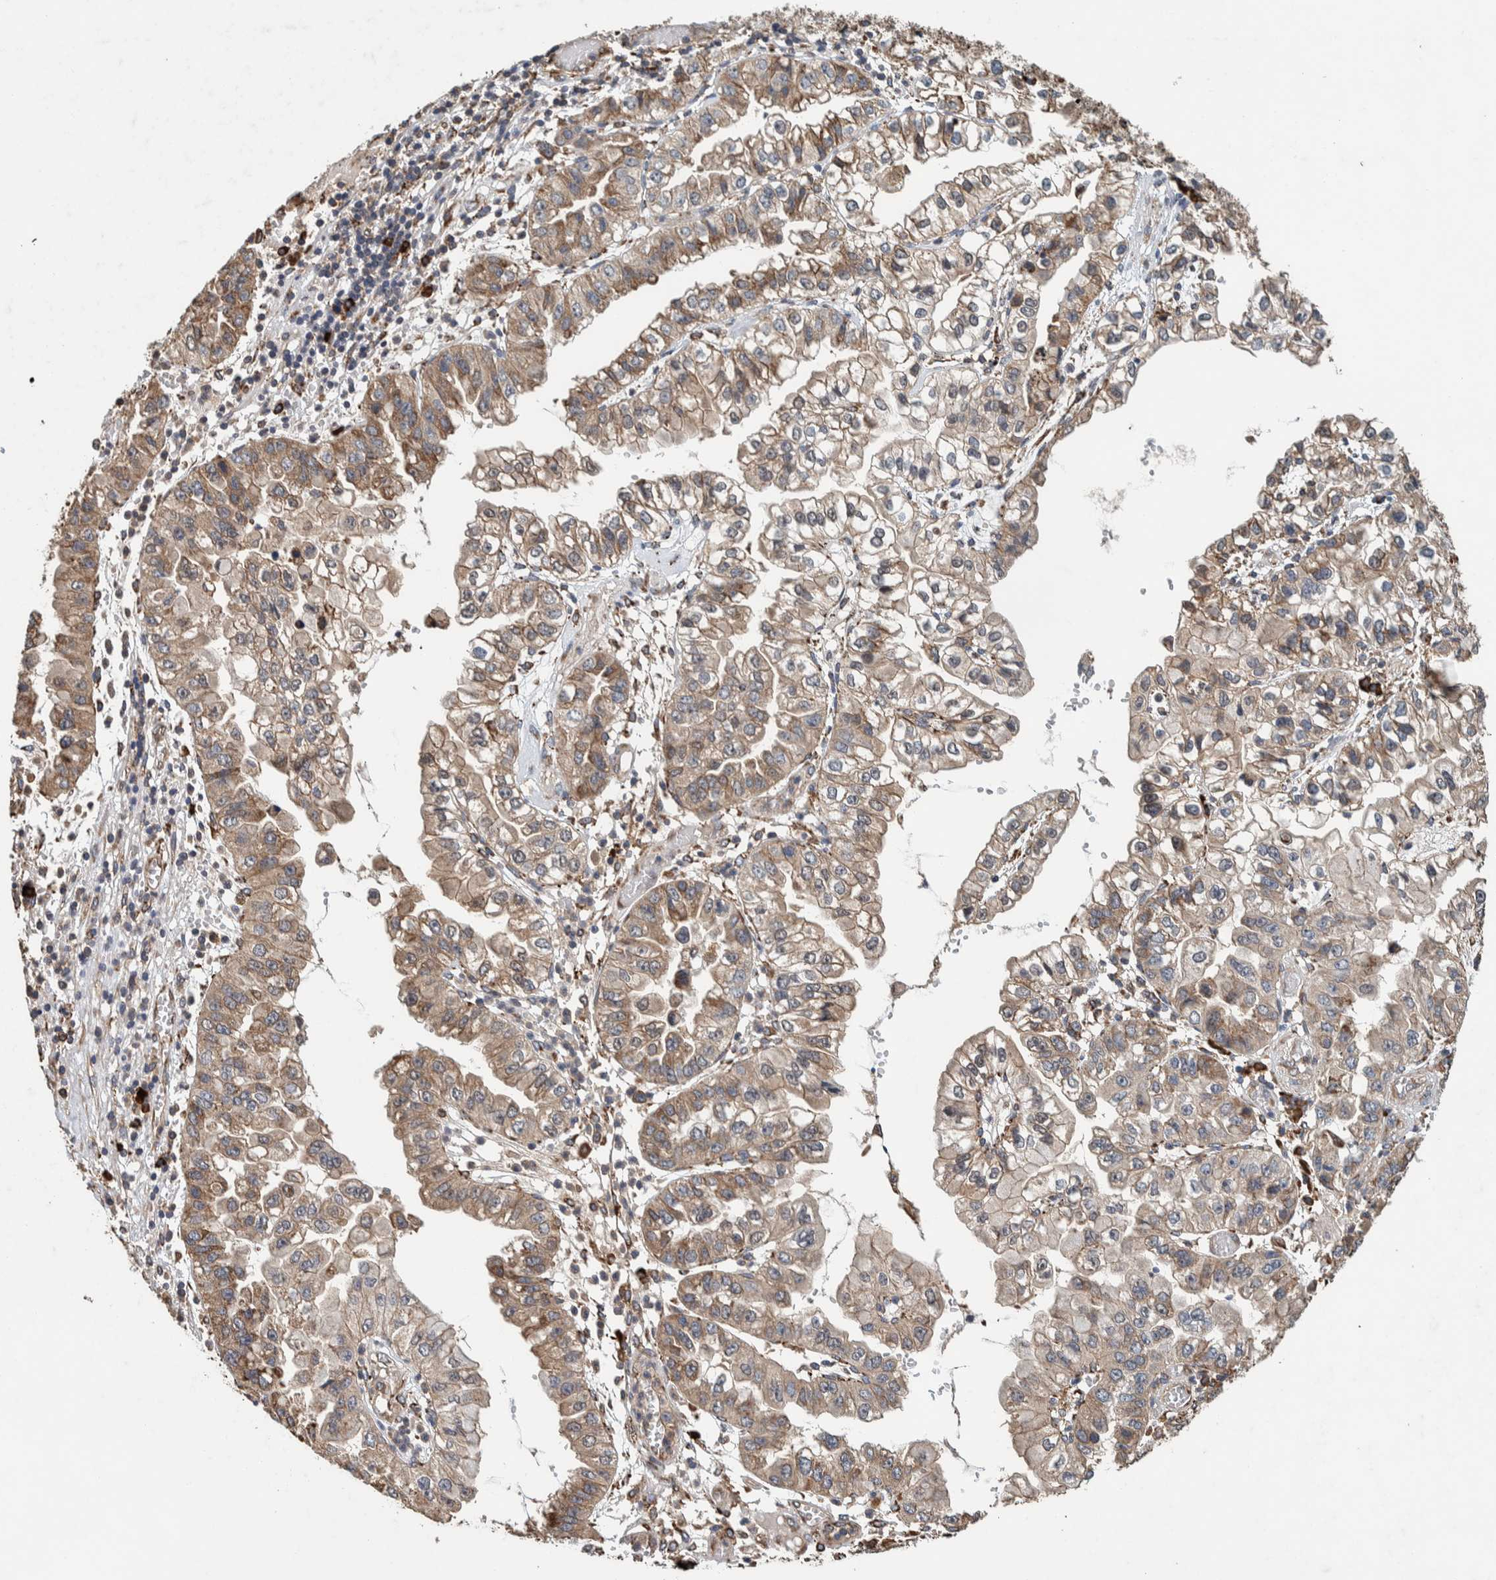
{"staining": {"intensity": "weak", "quantity": ">75%", "location": "cytoplasmic/membranous"}, "tissue": "liver cancer", "cell_type": "Tumor cells", "image_type": "cancer", "snomed": [{"axis": "morphology", "description": "Cholangiocarcinoma"}, {"axis": "topography", "description": "Liver"}], "caption": "Weak cytoplasmic/membranous staining for a protein is seen in about >75% of tumor cells of liver cholangiocarcinoma using IHC.", "gene": "PLA2G3", "patient": {"sex": "female", "age": 79}}